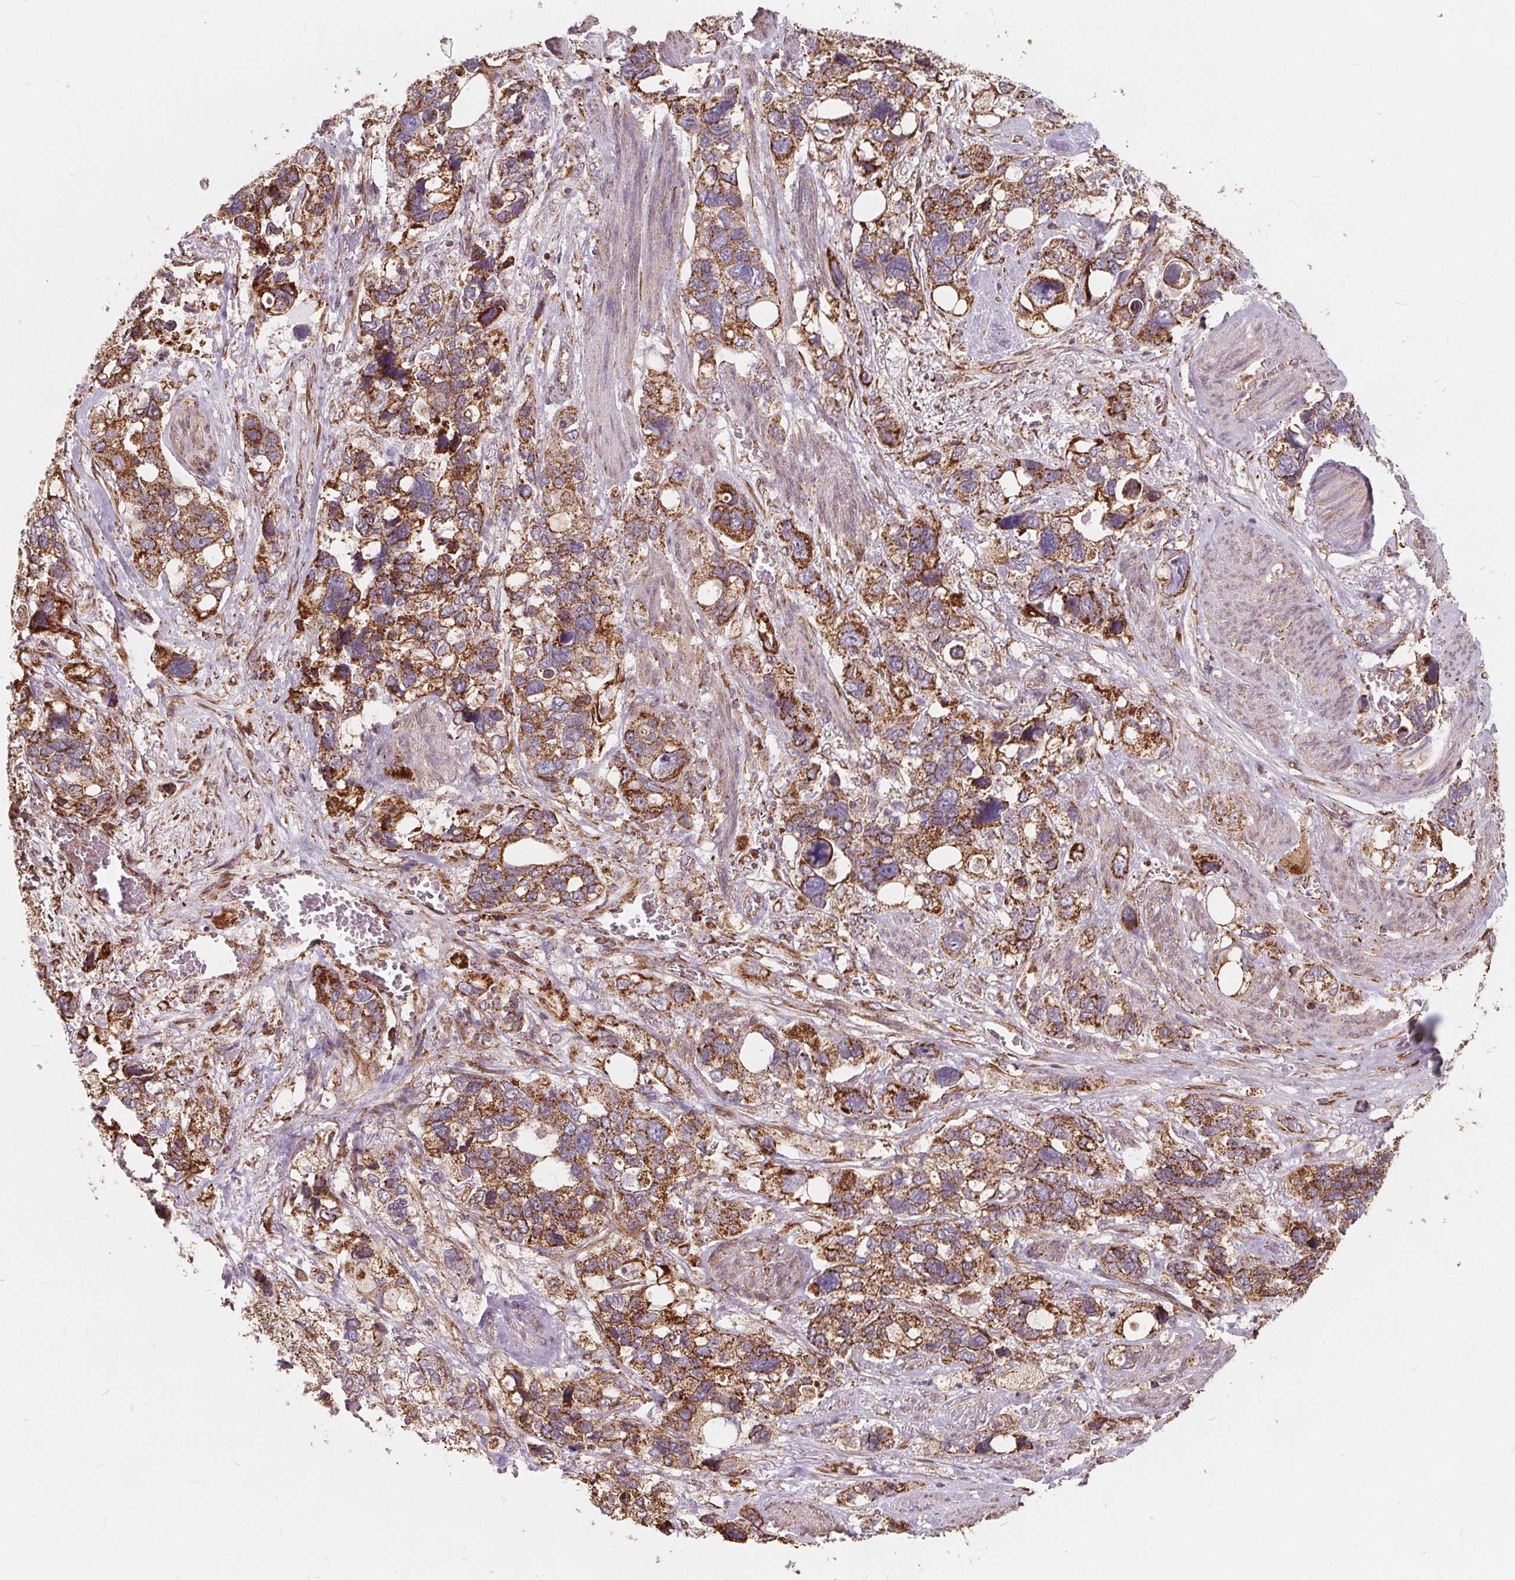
{"staining": {"intensity": "moderate", "quantity": ">75%", "location": "cytoplasmic/membranous"}, "tissue": "stomach cancer", "cell_type": "Tumor cells", "image_type": "cancer", "snomed": [{"axis": "morphology", "description": "Adenocarcinoma, NOS"}, {"axis": "topography", "description": "Stomach, upper"}], "caption": "Human stomach cancer stained for a protein (brown) shows moderate cytoplasmic/membranous positive positivity in approximately >75% of tumor cells.", "gene": "PLSCR3", "patient": {"sex": "female", "age": 81}}